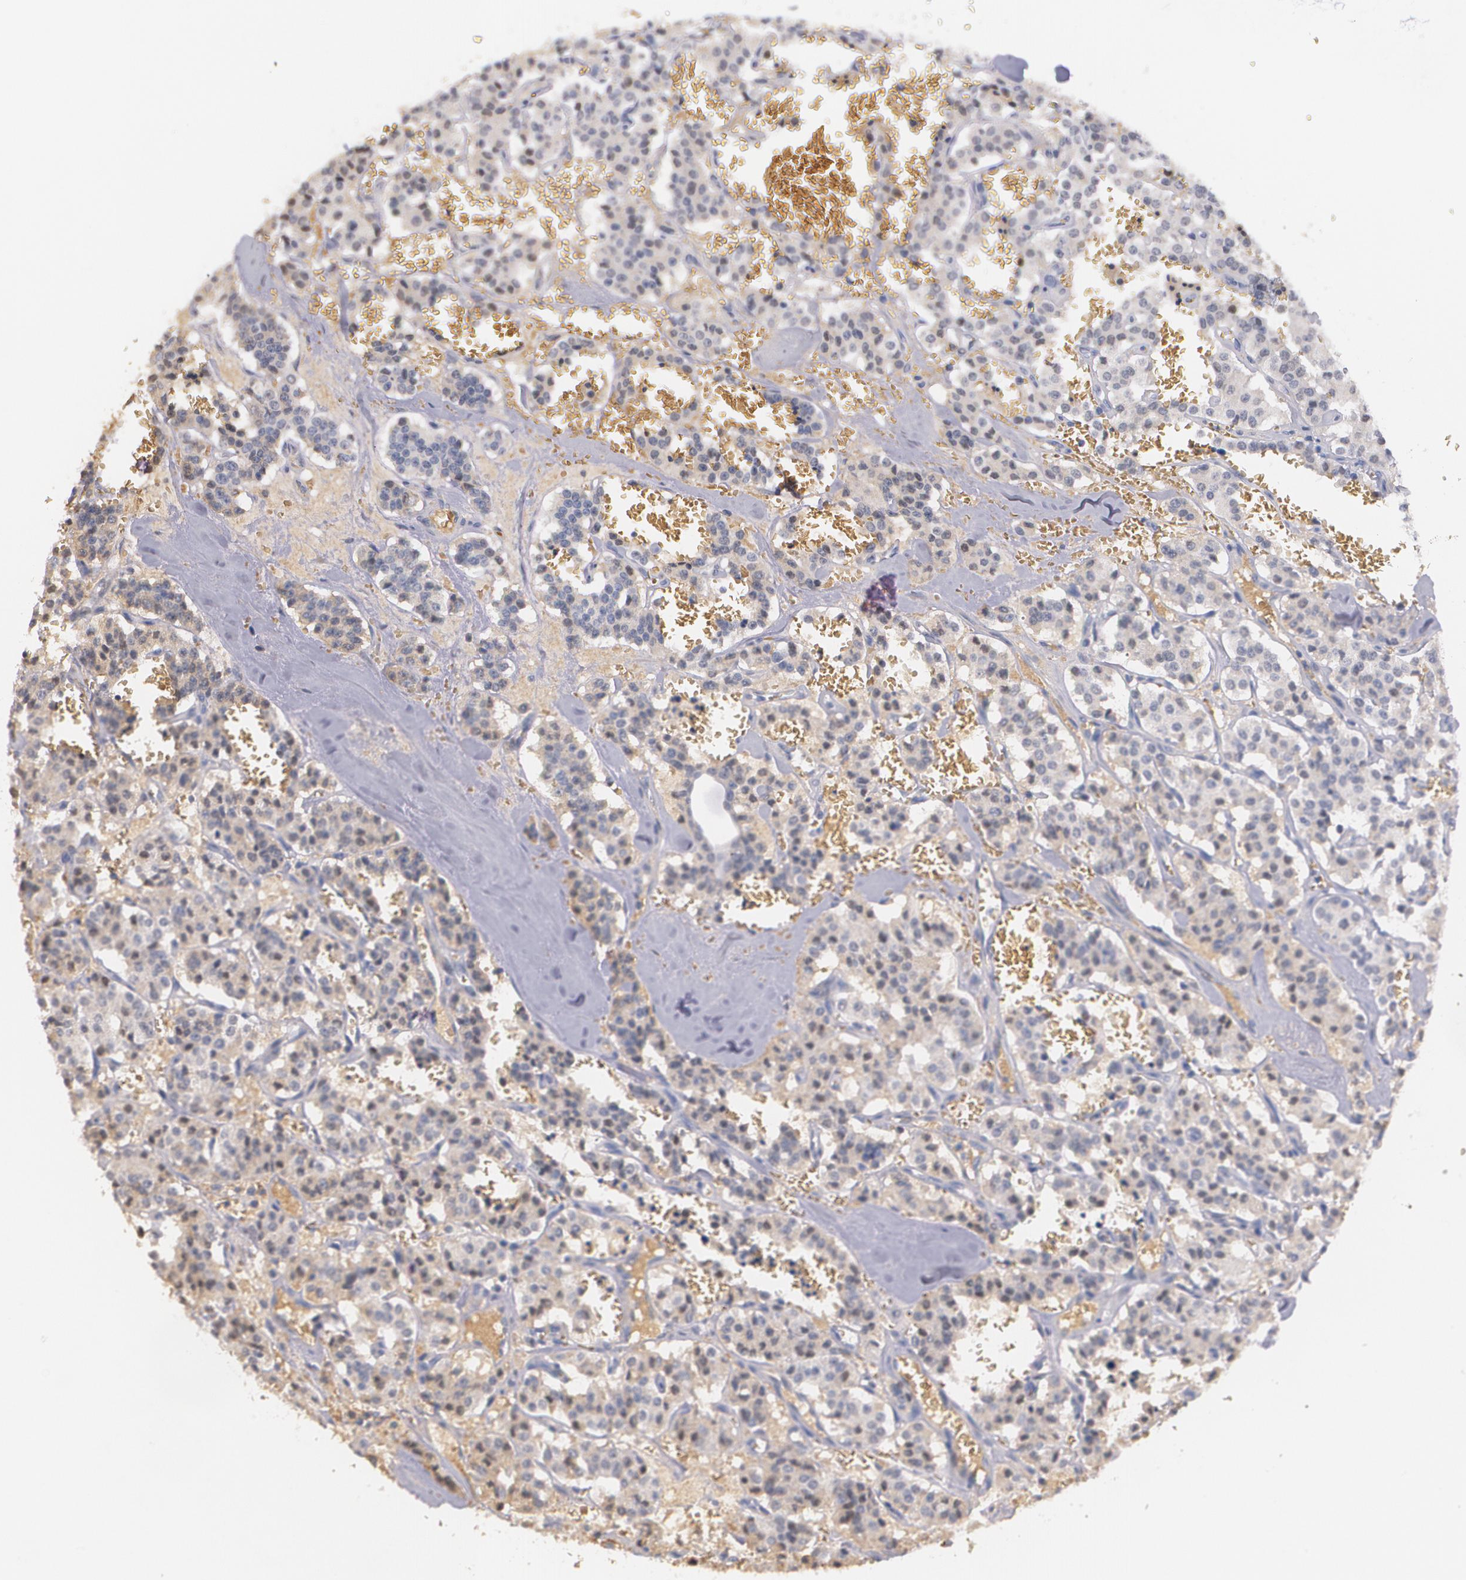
{"staining": {"intensity": "weak", "quantity": "25%-75%", "location": "cytoplasmic/membranous"}, "tissue": "carcinoid", "cell_type": "Tumor cells", "image_type": "cancer", "snomed": [{"axis": "morphology", "description": "Carcinoid, malignant, NOS"}, {"axis": "topography", "description": "Bronchus"}], "caption": "Tumor cells exhibit low levels of weak cytoplasmic/membranous staining in about 25%-75% of cells in carcinoid.", "gene": "AMBP", "patient": {"sex": "male", "age": 55}}